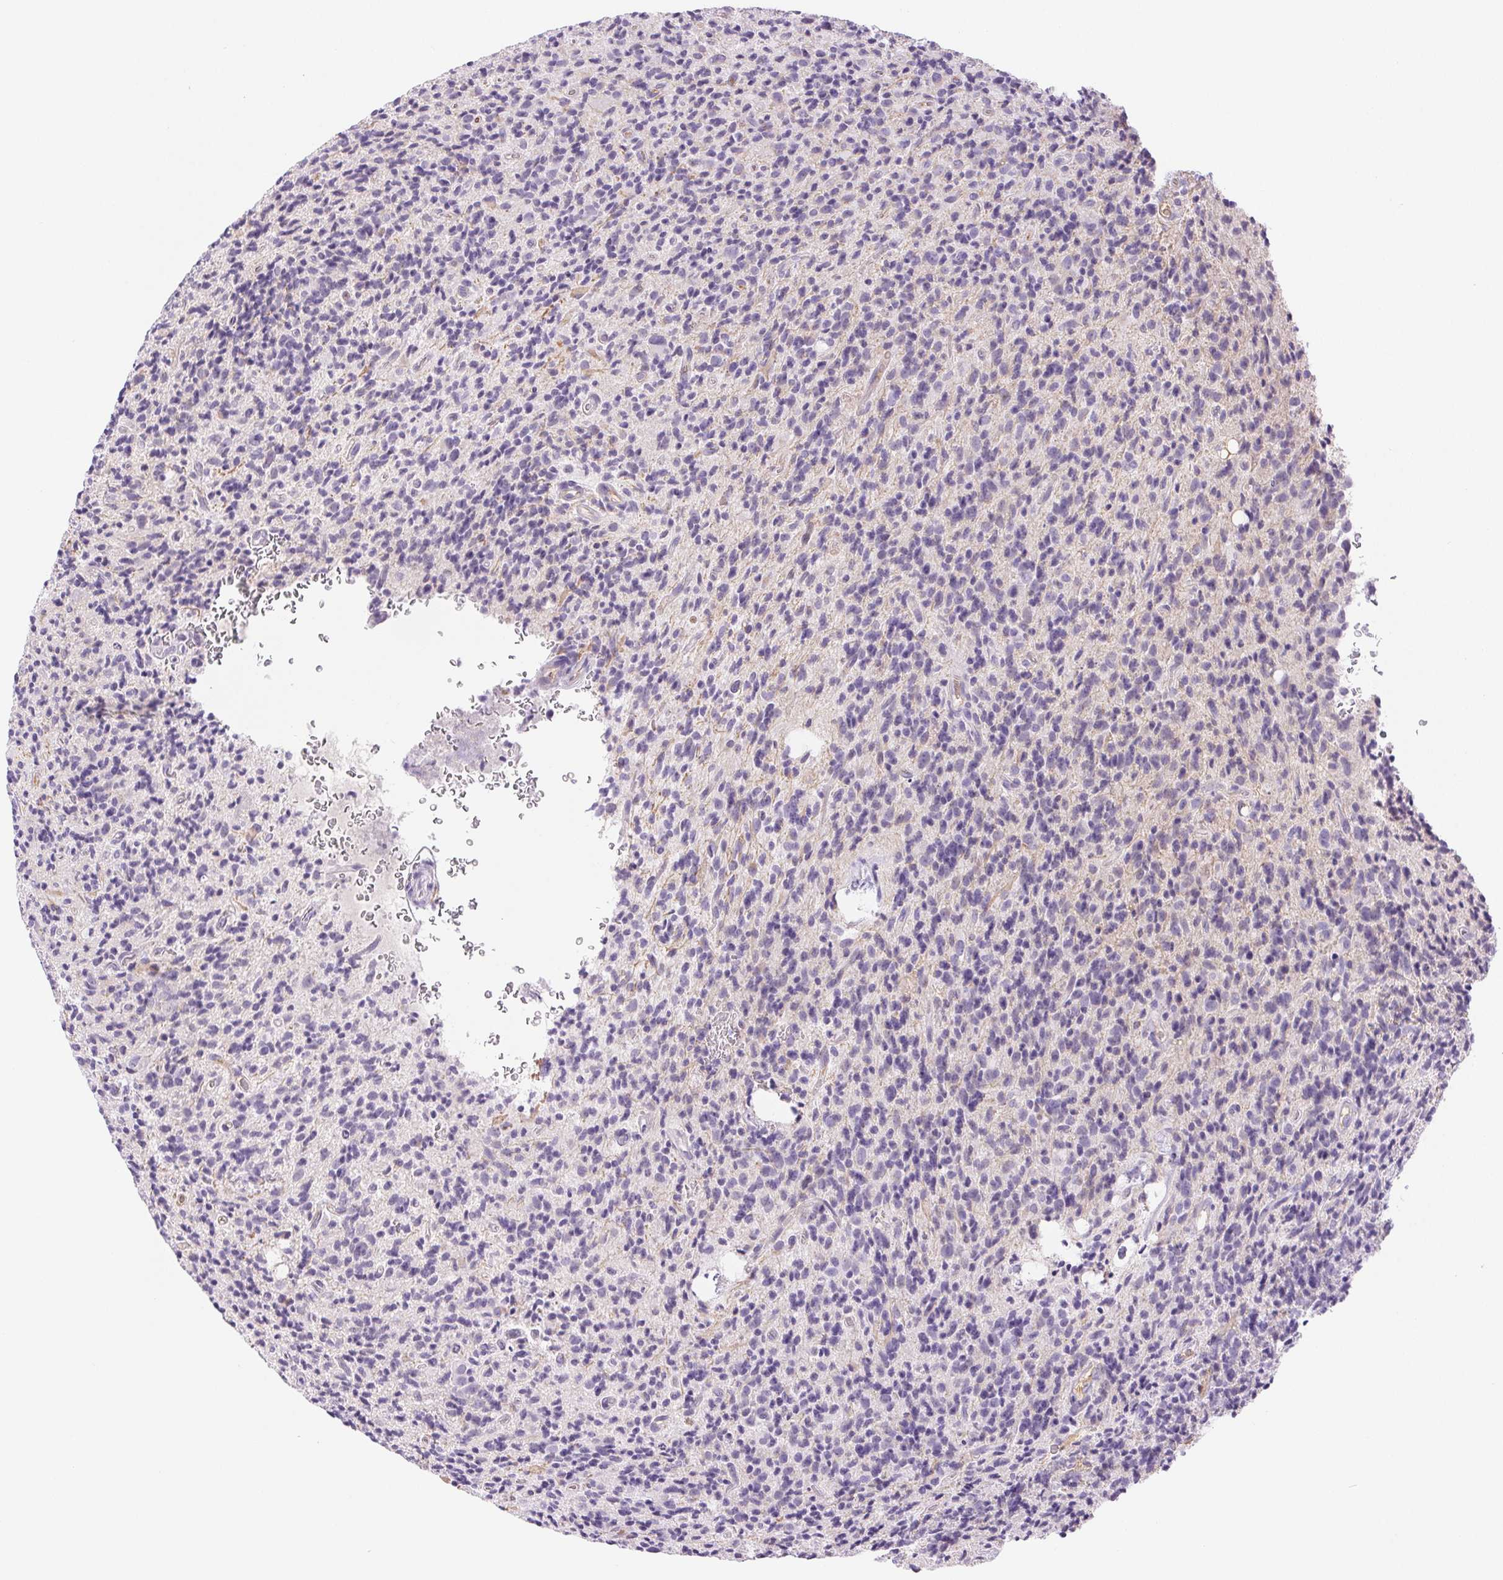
{"staining": {"intensity": "negative", "quantity": "none", "location": "none"}, "tissue": "glioma", "cell_type": "Tumor cells", "image_type": "cancer", "snomed": [{"axis": "morphology", "description": "Glioma, malignant, High grade"}, {"axis": "topography", "description": "Brain"}], "caption": "DAB (3,3'-diaminobenzidine) immunohistochemical staining of glioma reveals no significant positivity in tumor cells. (DAB immunohistochemistry (IHC), high magnification).", "gene": "IFIT1B", "patient": {"sex": "male", "age": 76}}